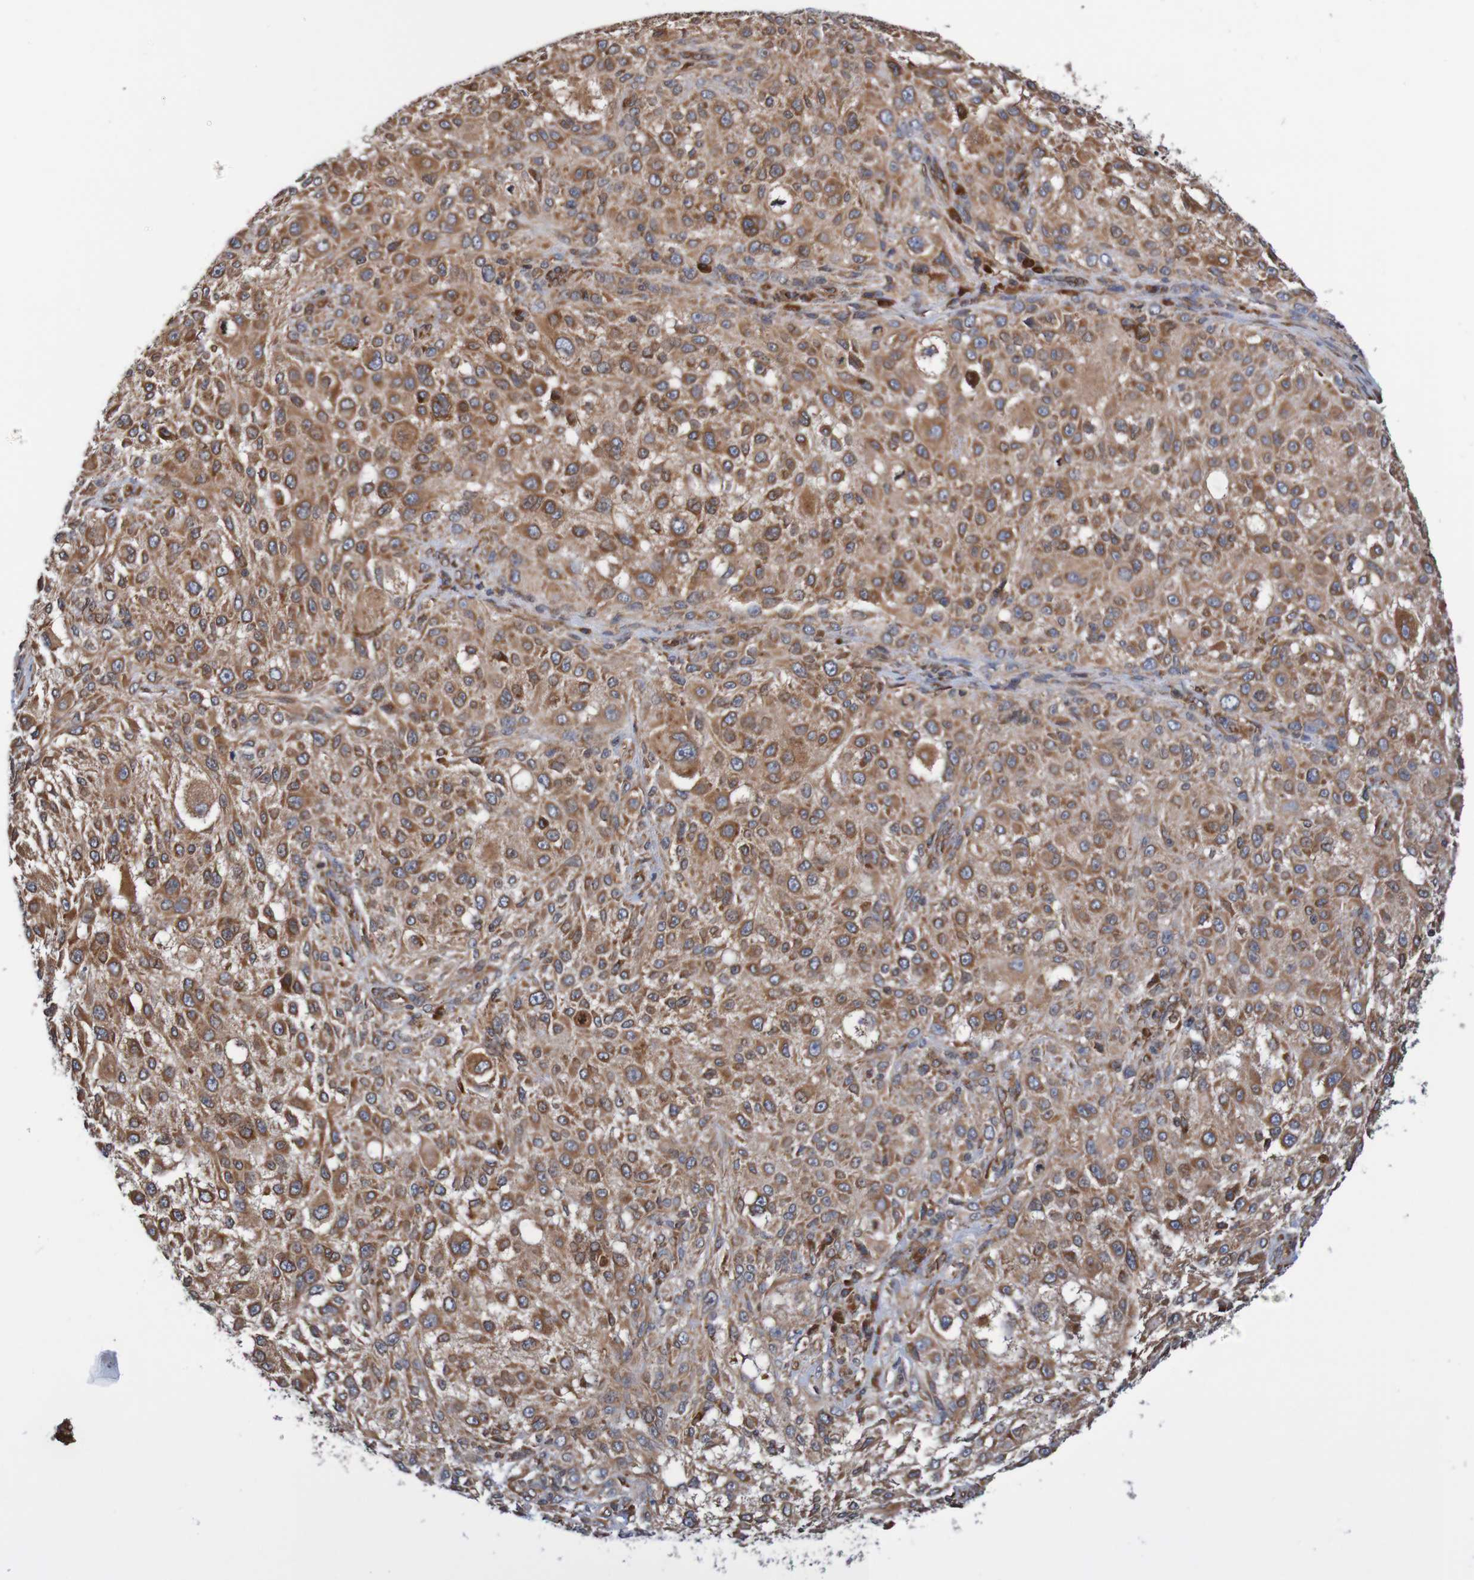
{"staining": {"intensity": "strong", "quantity": ">75%", "location": "cytoplasmic/membranous,nuclear"}, "tissue": "melanoma", "cell_type": "Tumor cells", "image_type": "cancer", "snomed": [{"axis": "morphology", "description": "Necrosis, NOS"}, {"axis": "morphology", "description": "Malignant melanoma, NOS"}, {"axis": "topography", "description": "Skin"}], "caption": "This is an image of immunohistochemistry (IHC) staining of melanoma, which shows strong positivity in the cytoplasmic/membranous and nuclear of tumor cells.", "gene": "TMEM109", "patient": {"sex": "female", "age": 87}}